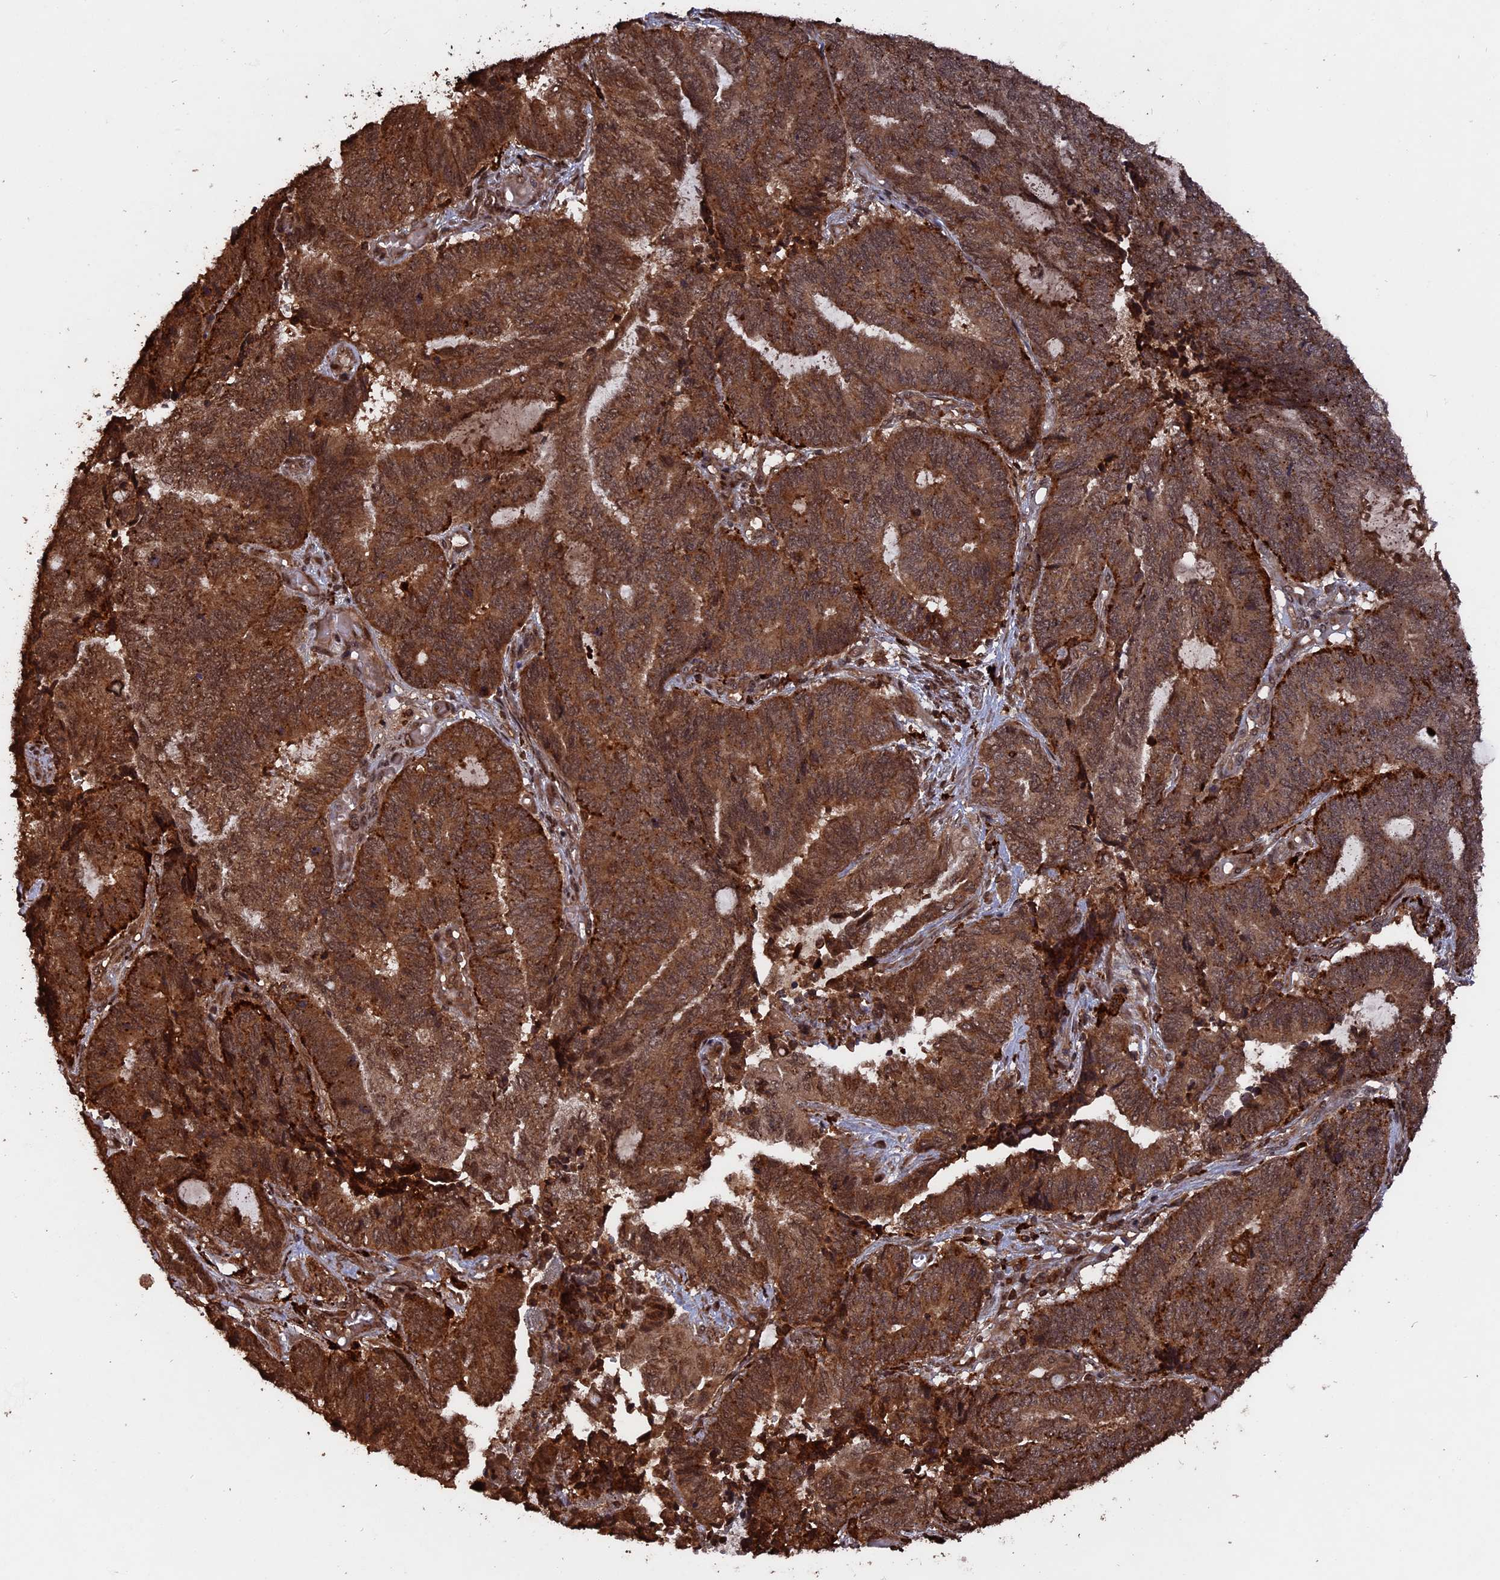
{"staining": {"intensity": "strong", "quantity": ">75%", "location": "cytoplasmic/membranous,nuclear"}, "tissue": "endometrial cancer", "cell_type": "Tumor cells", "image_type": "cancer", "snomed": [{"axis": "morphology", "description": "Adenocarcinoma, NOS"}, {"axis": "topography", "description": "Uterus"}, {"axis": "topography", "description": "Endometrium"}], "caption": "Approximately >75% of tumor cells in adenocarcinoma (endometrial) exhibit strong cytoplasmic/membranous and nuclear protein positivity as visualized by brown immunohistochemical staining.", "gene": "TELO2", "patient": {"sex": "female", "age": 70}}